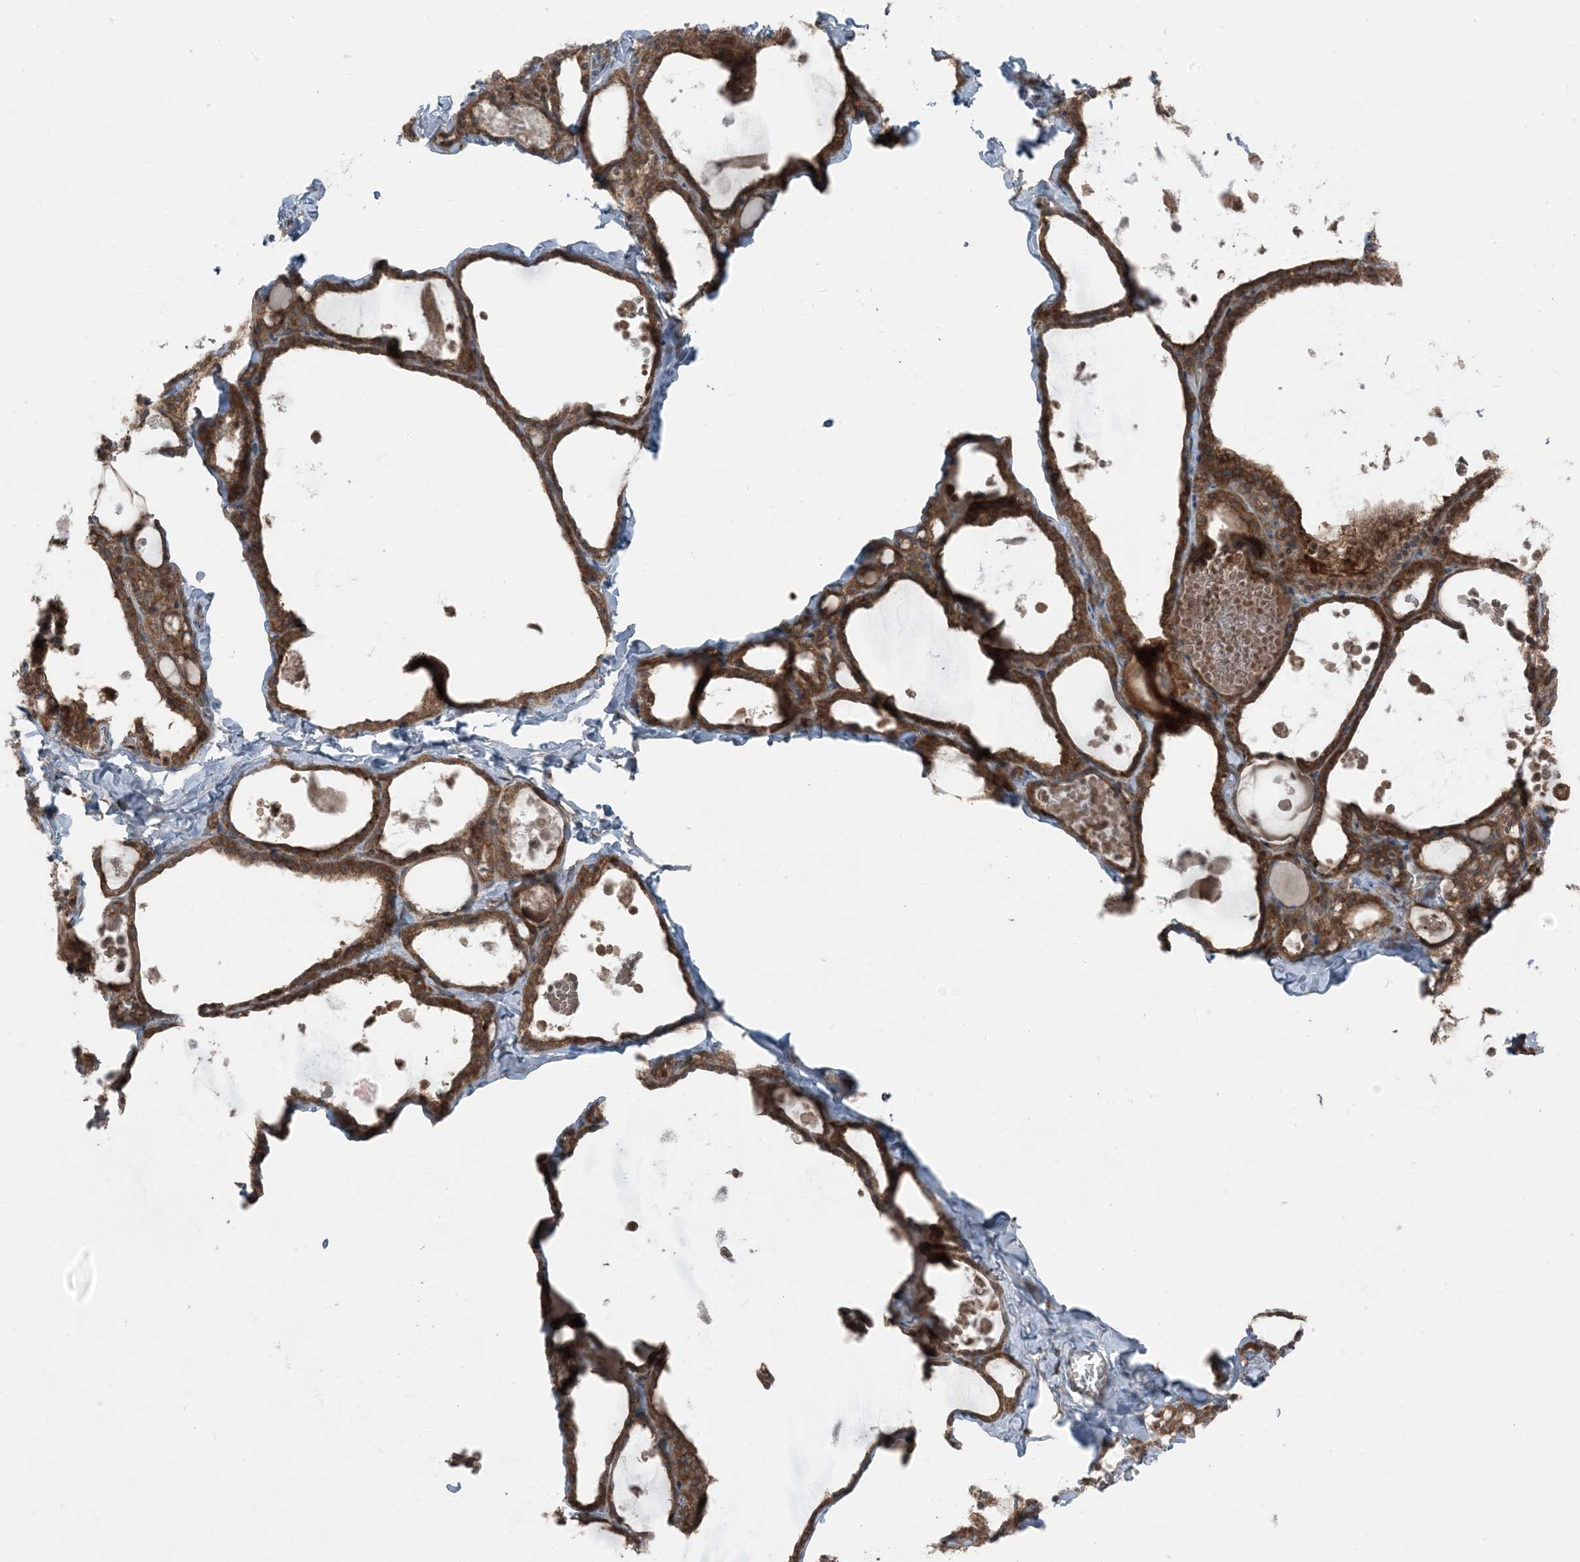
{"staining": {"intensity": "moderate", "quantity": ">75%", "location": "cytoplasmic/membranous"}, "tissue": "thyroid gland", "cell_type": "Glandular cells", "image_type": "normal", "snomed": [{"axis": "morphology", "description": "Normal tissue, NOS"}, {"axis": "topography", "description": "Thyroid gland"}], "caption": "Human thyroid gland stained for a protein (brown) shows moderate cytoplasmic/membranous positive staining in about >75% of glandular cells.", "gene": "RAB3GAP1", "patient": {"sex": "male", "age": 56}}